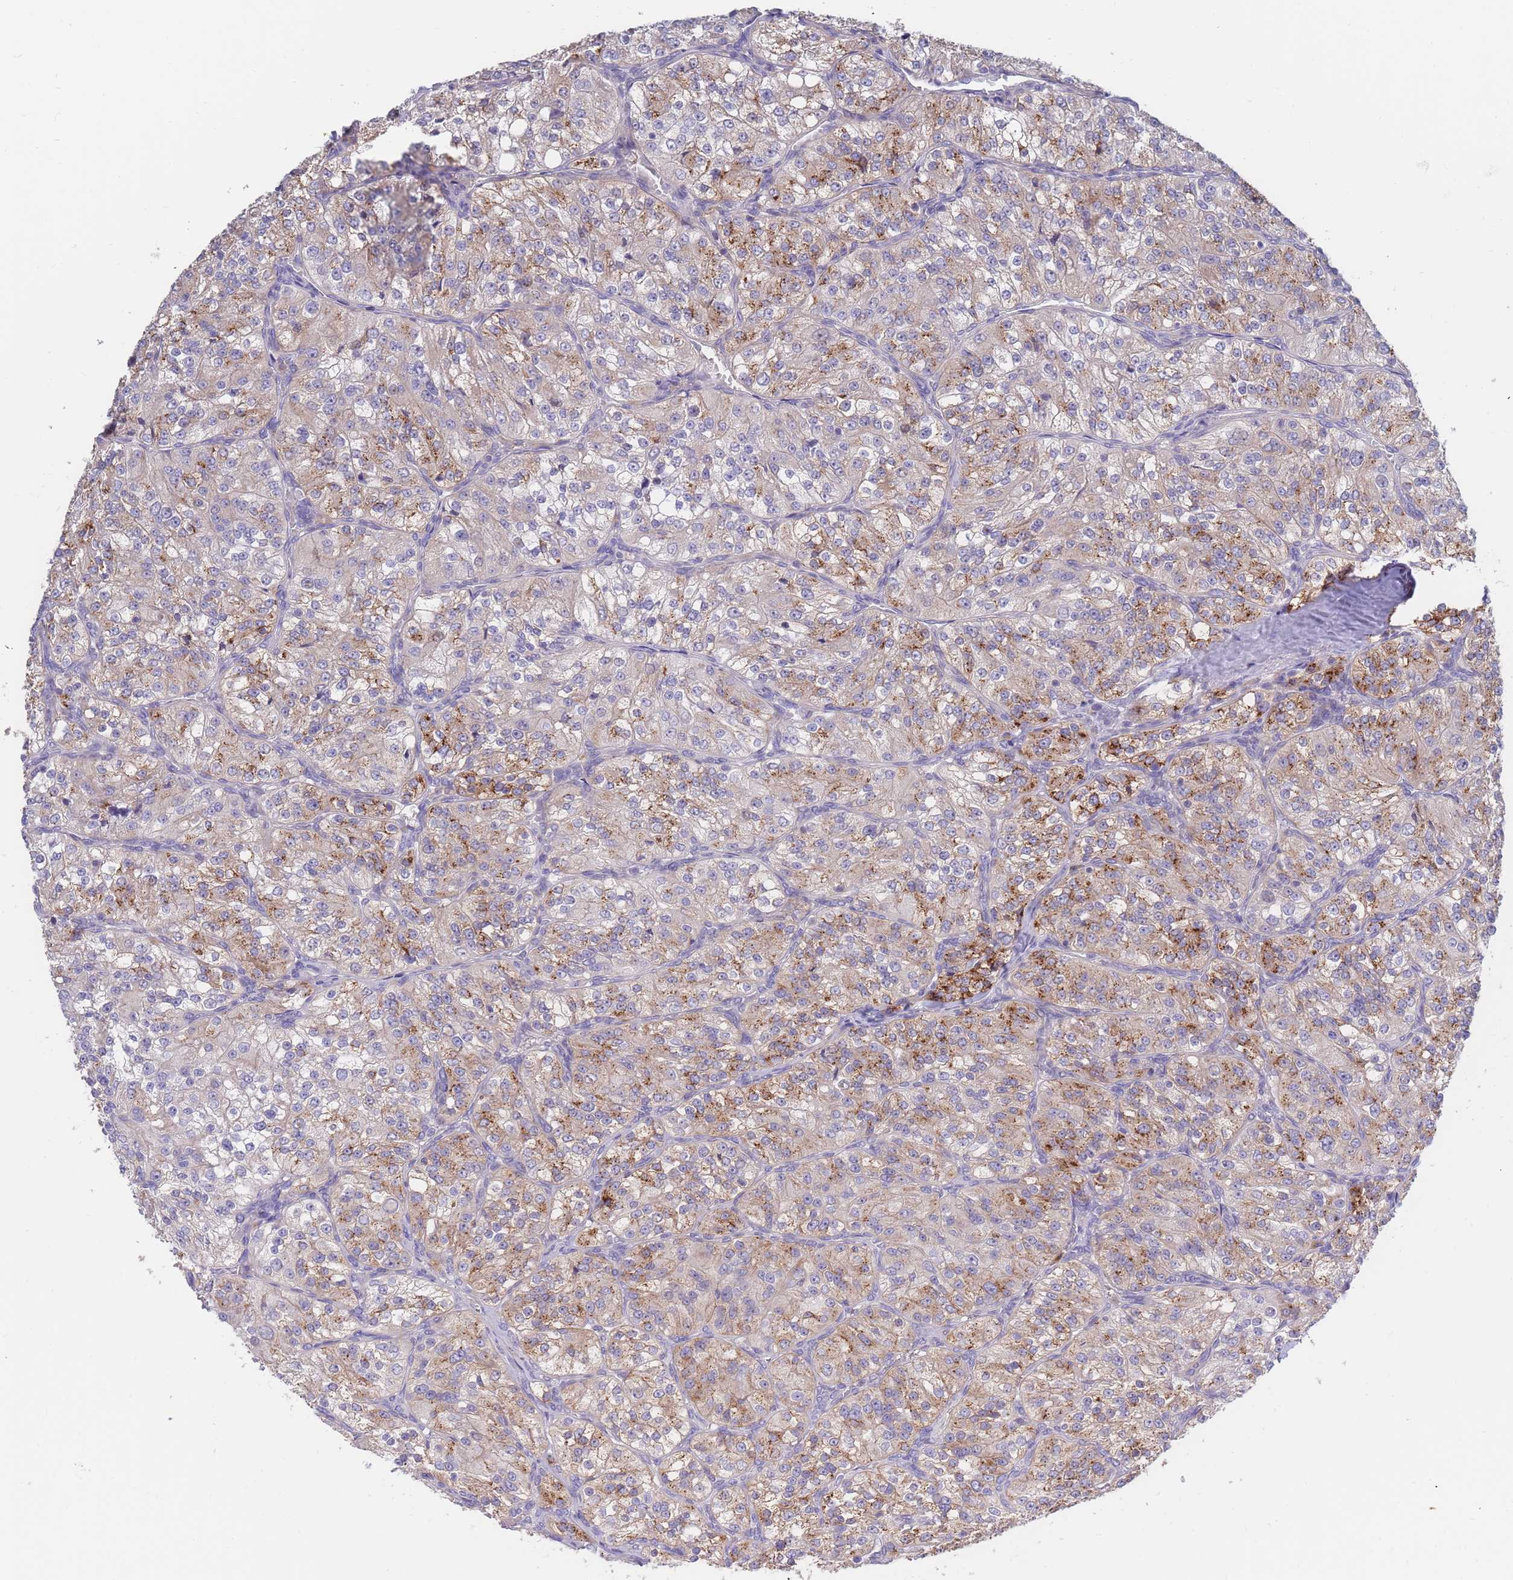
{"staining": {"intensity": "strong", "quantity": "<25%", "location": "cytoplasmic/membranous"}, "tissue": "renal cancer", "cell_type": "Tumor cells", "image_type": "cancer", "snomed": [{"axis": "morphology", "description": "Adenocarcinoma, NOS"}, {"axis": "topography", "description": "Kidney"}], "caption": "High-magnification brightfield microscopy of adenocarcinoma (renal) stained with DAB (3,3'-diaminobenzidine) (brown) and counterstained with hematoxylin (blue). tumor cells exhibit strong cytoplasmic/membranous positivity is present in about<25% of cells.", "gene": "BORCS5", "patient": {"sex": "female", "age": 63}}